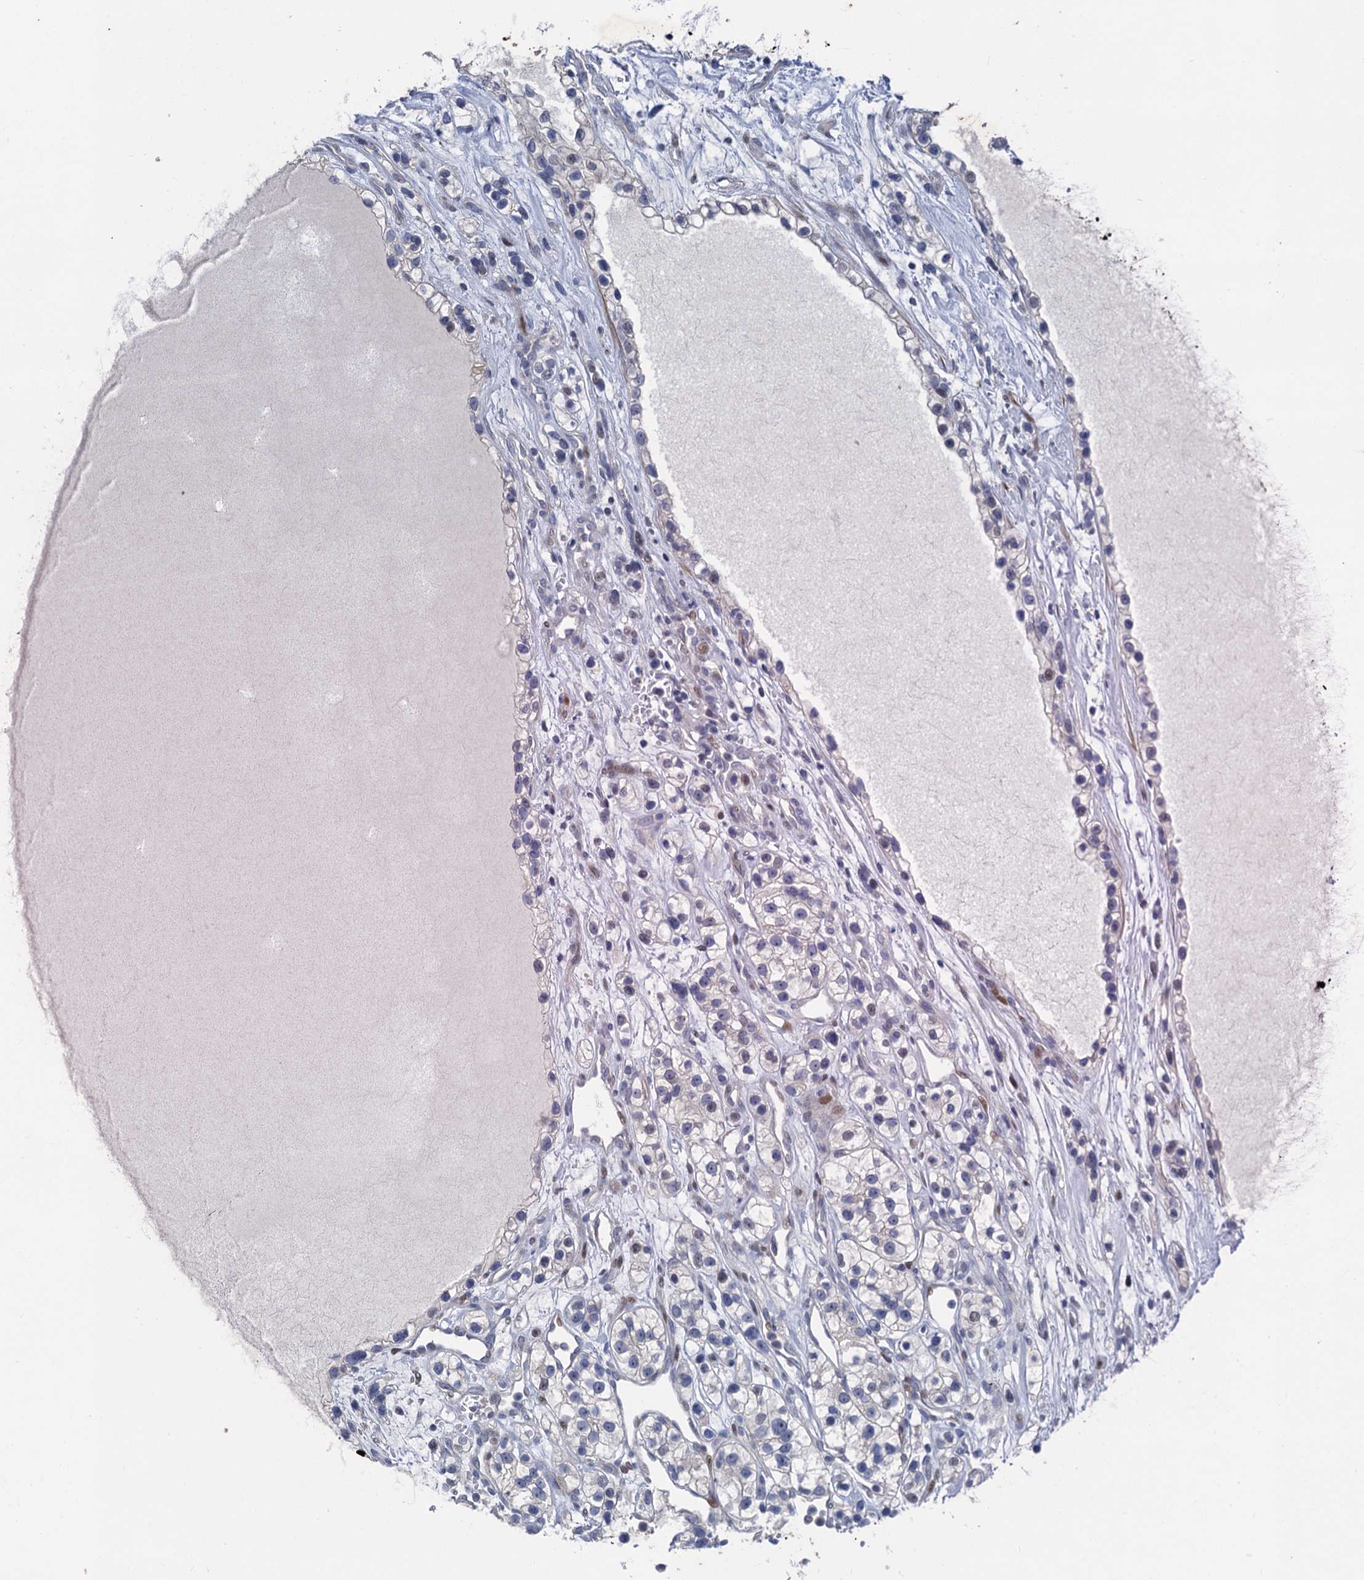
{"staining": {"intensity": "negative", "quantity": "none", "location": "none"}, "tissue": "renal cancer", "cell_type": "Tumor cells", "image_type": "cancer", "snomed": [{"axis": "morphology", "description": "Adenocarcinoma, NOS"}, {"axis": "topography", "description": "Kidney"}], "caption": "The photomicrograph demonstrates no significant staining in tumor cells of renal adenocarcinoma. (DAB IHC with hematoxylin counter stain).", "gene": "ESYT3", "patient": {"sex": "female", "age": 57}}